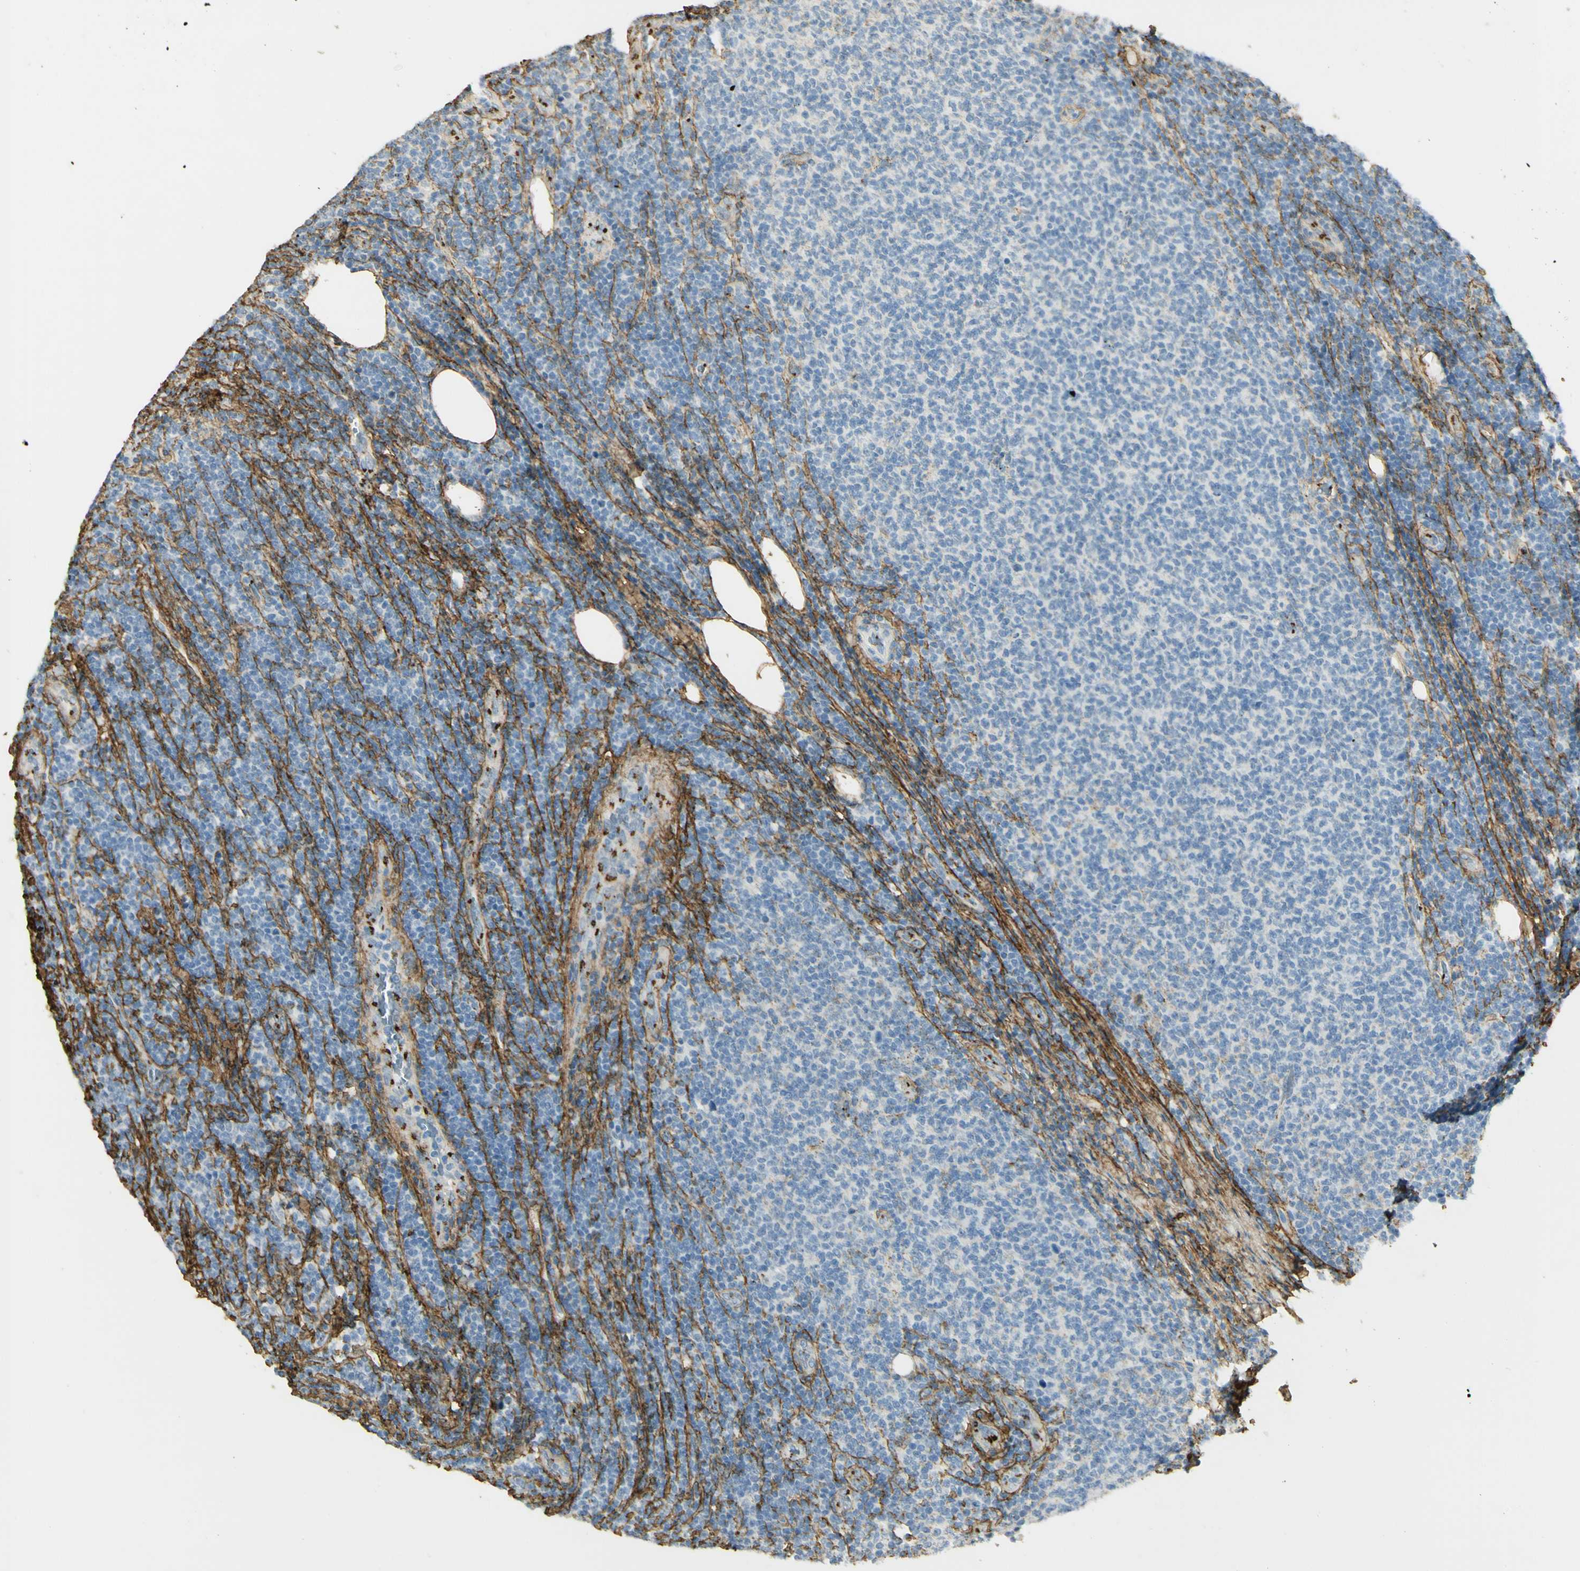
{"staining": {"intensity": "negative", "quantity": "none", "location": "none"}, "tissue": "lymphoma", "cell_type": "Tumor cells", "image_type": "cancer", "snomed": [{"axis": "morphology", "description": "Malignant lymphoma, non-Hodgkin's type, Low grade"}, {"axis": "topography", "description": "Lymph node"}], "caption": "The immunohistochemistry micrograph has no significant staining in tumor cells of lymphoma tissue. Brightfield microscopy of immunohistochemistry (IHC) stained with DAB (3,3'-diaminobenzidine) (brown) and hematoxylin (blue), captured at high magnification.", "gene": "TNN", "patient": {"sex": "male", "age": 66}}